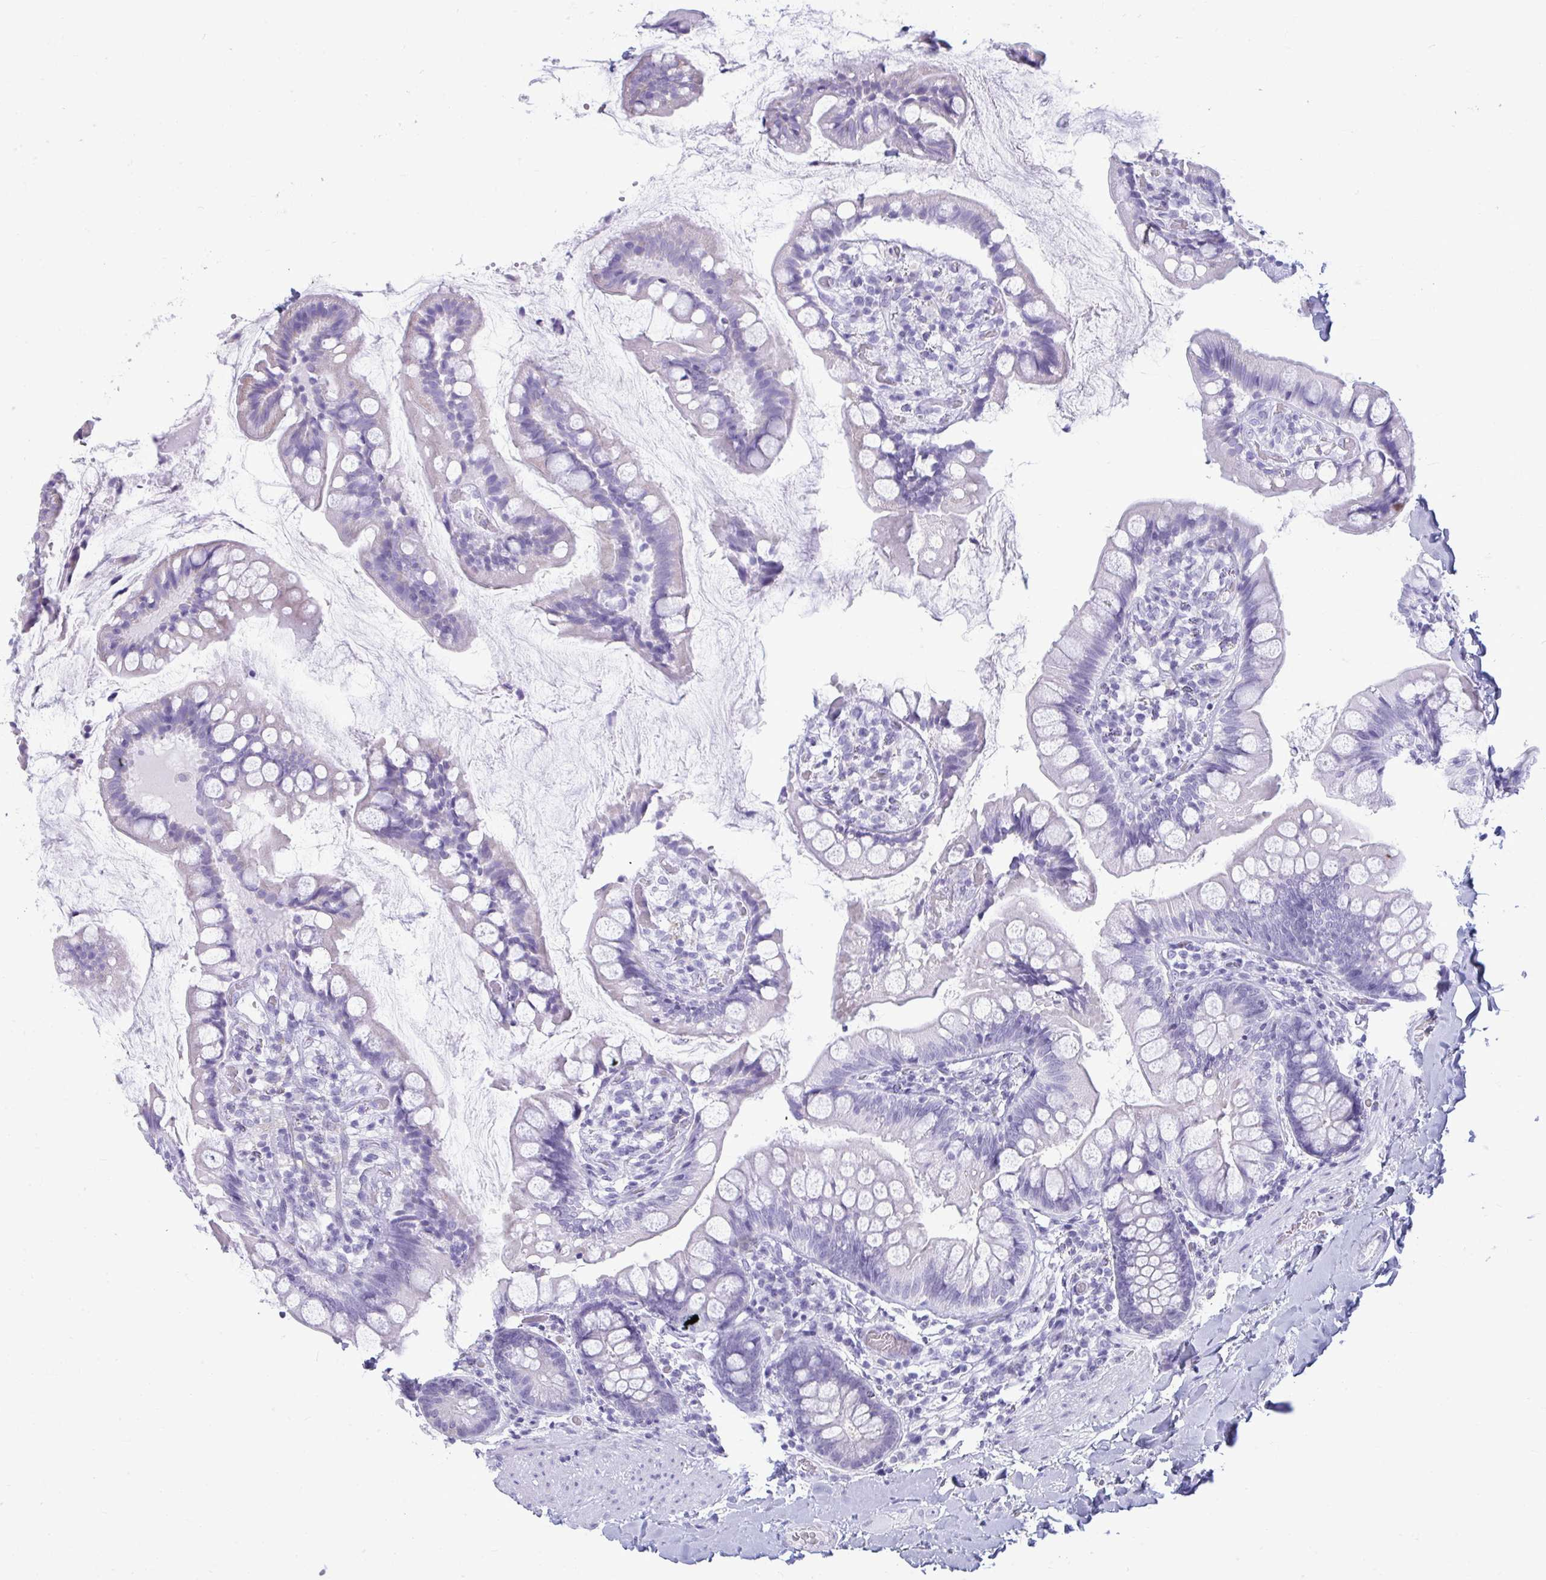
{"staining": {"intensity": "moderate", "quantity": "<25%", "location": "cytoplasmic/membranous"}, "tissue": "small intestine", "cell_type": "Glandular cells", "image_type": "normal", "snomed": [{"axis": "morphology", "description": "Normal tissue, NOS"}, {"axis": "topography", "description": "Small intestine"}], "caption": "Protein staining of benign small intestine demonstrates moderate cytoplasmic/membranous positivity in approximately <25% of glandular cells. Using DAB (3,3'-diaminobenzidine) (brown) and hematoxylin (blue) stains, captured at high magnification using brightfield microscopy.", "gene": "ANKRD60", "patient": {"sex": "male", "age": 70}}